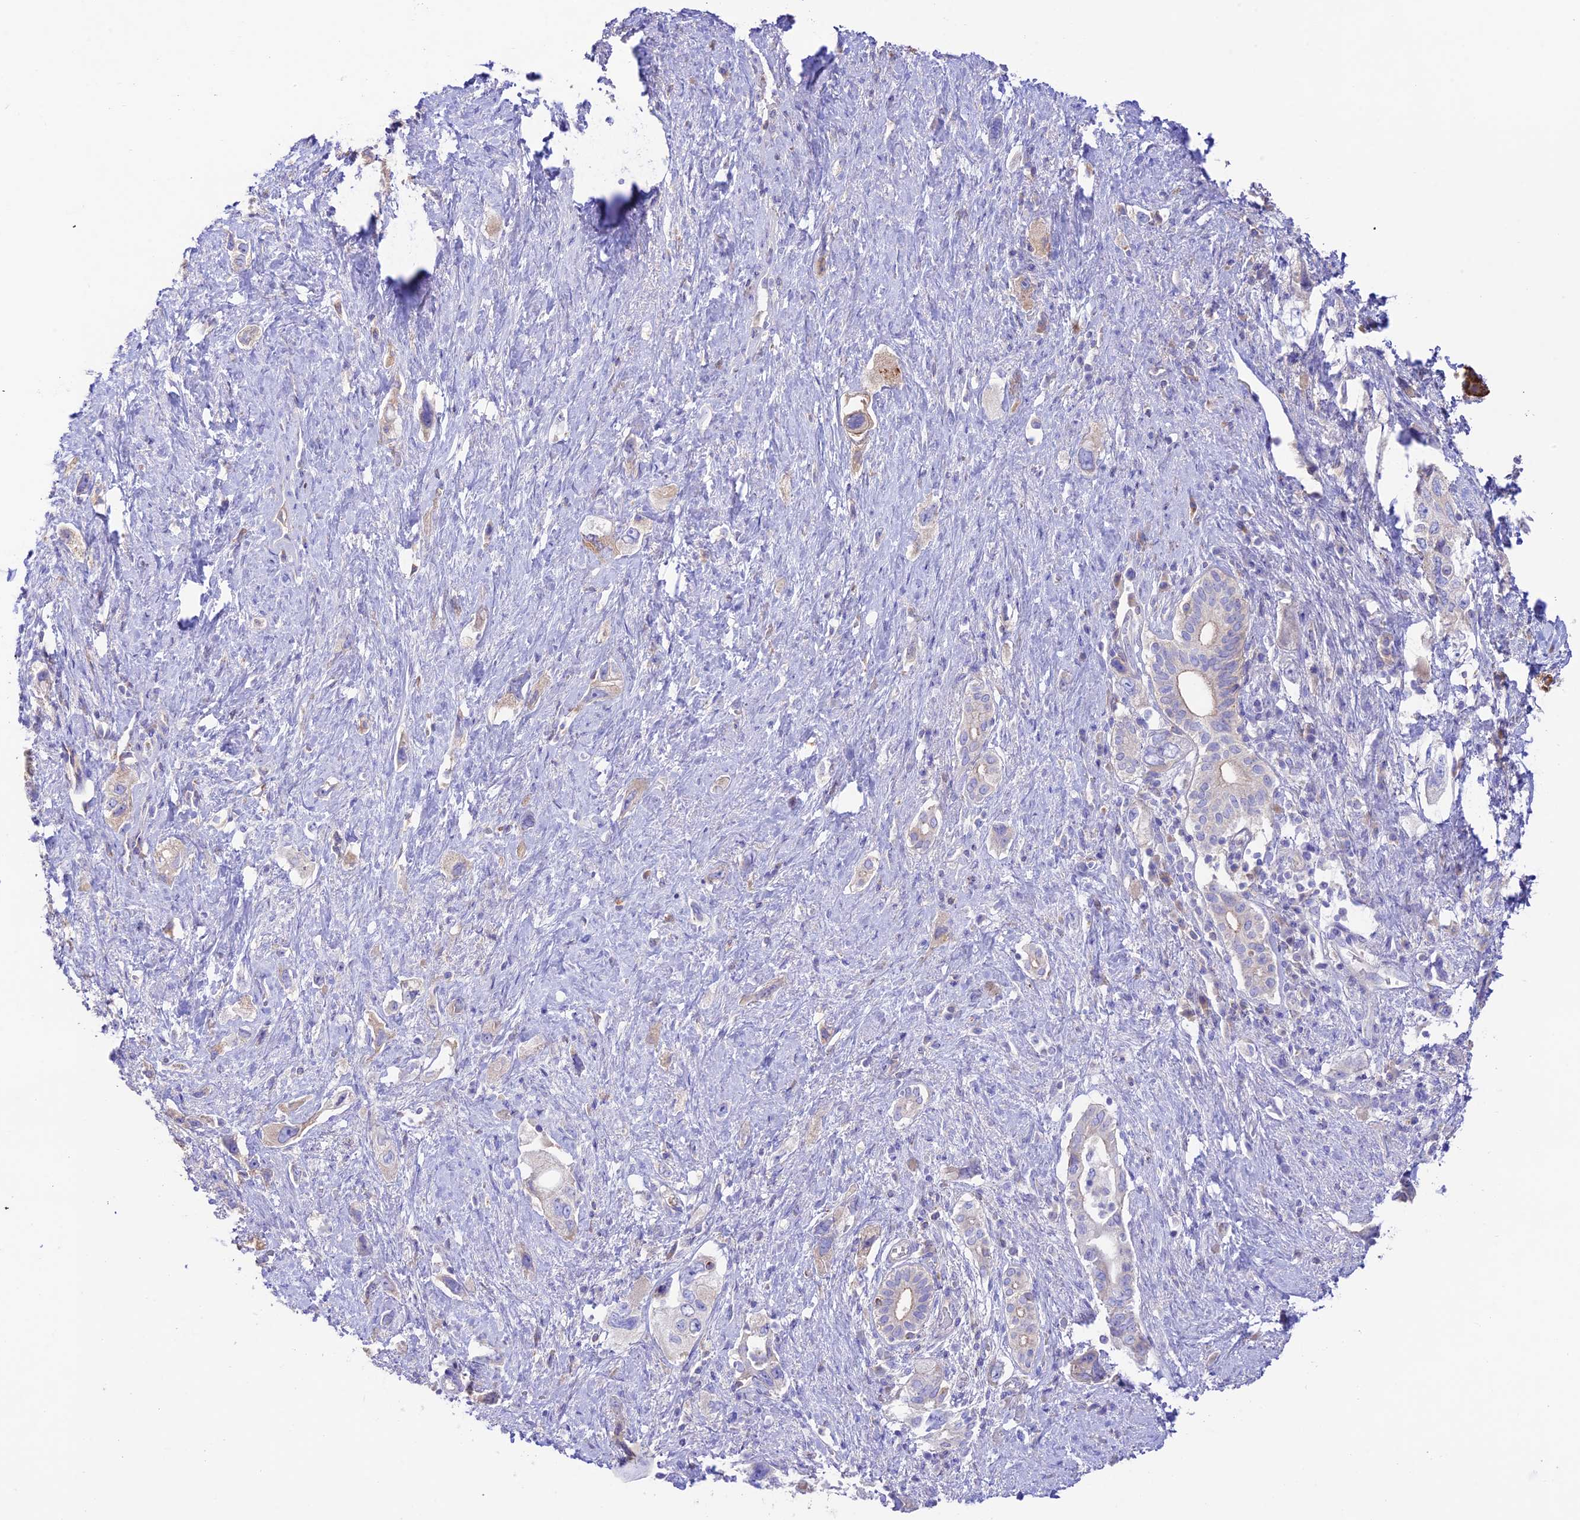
{"staining": {"intensity": "negative", "quantity": "none", "location": "none"}, "tissue": "pancreatic cancer", "cell_type": "Tumor cells", "image_type": "cancer", "snomed": [{"axis": "morphology", "description": "Adenocarcinoma, NOS"}, {"axis": "topography", "description": "Pancreas"}], "caption": "Adenocarcinoma (pancreatic) was stained to show a protein in brown. There is no significant staining in tumor cells. (IHC, brightfield microscopy, high magnification).", "gene": "NLRP9", "patient": {"sex": "female", "age": 73}}